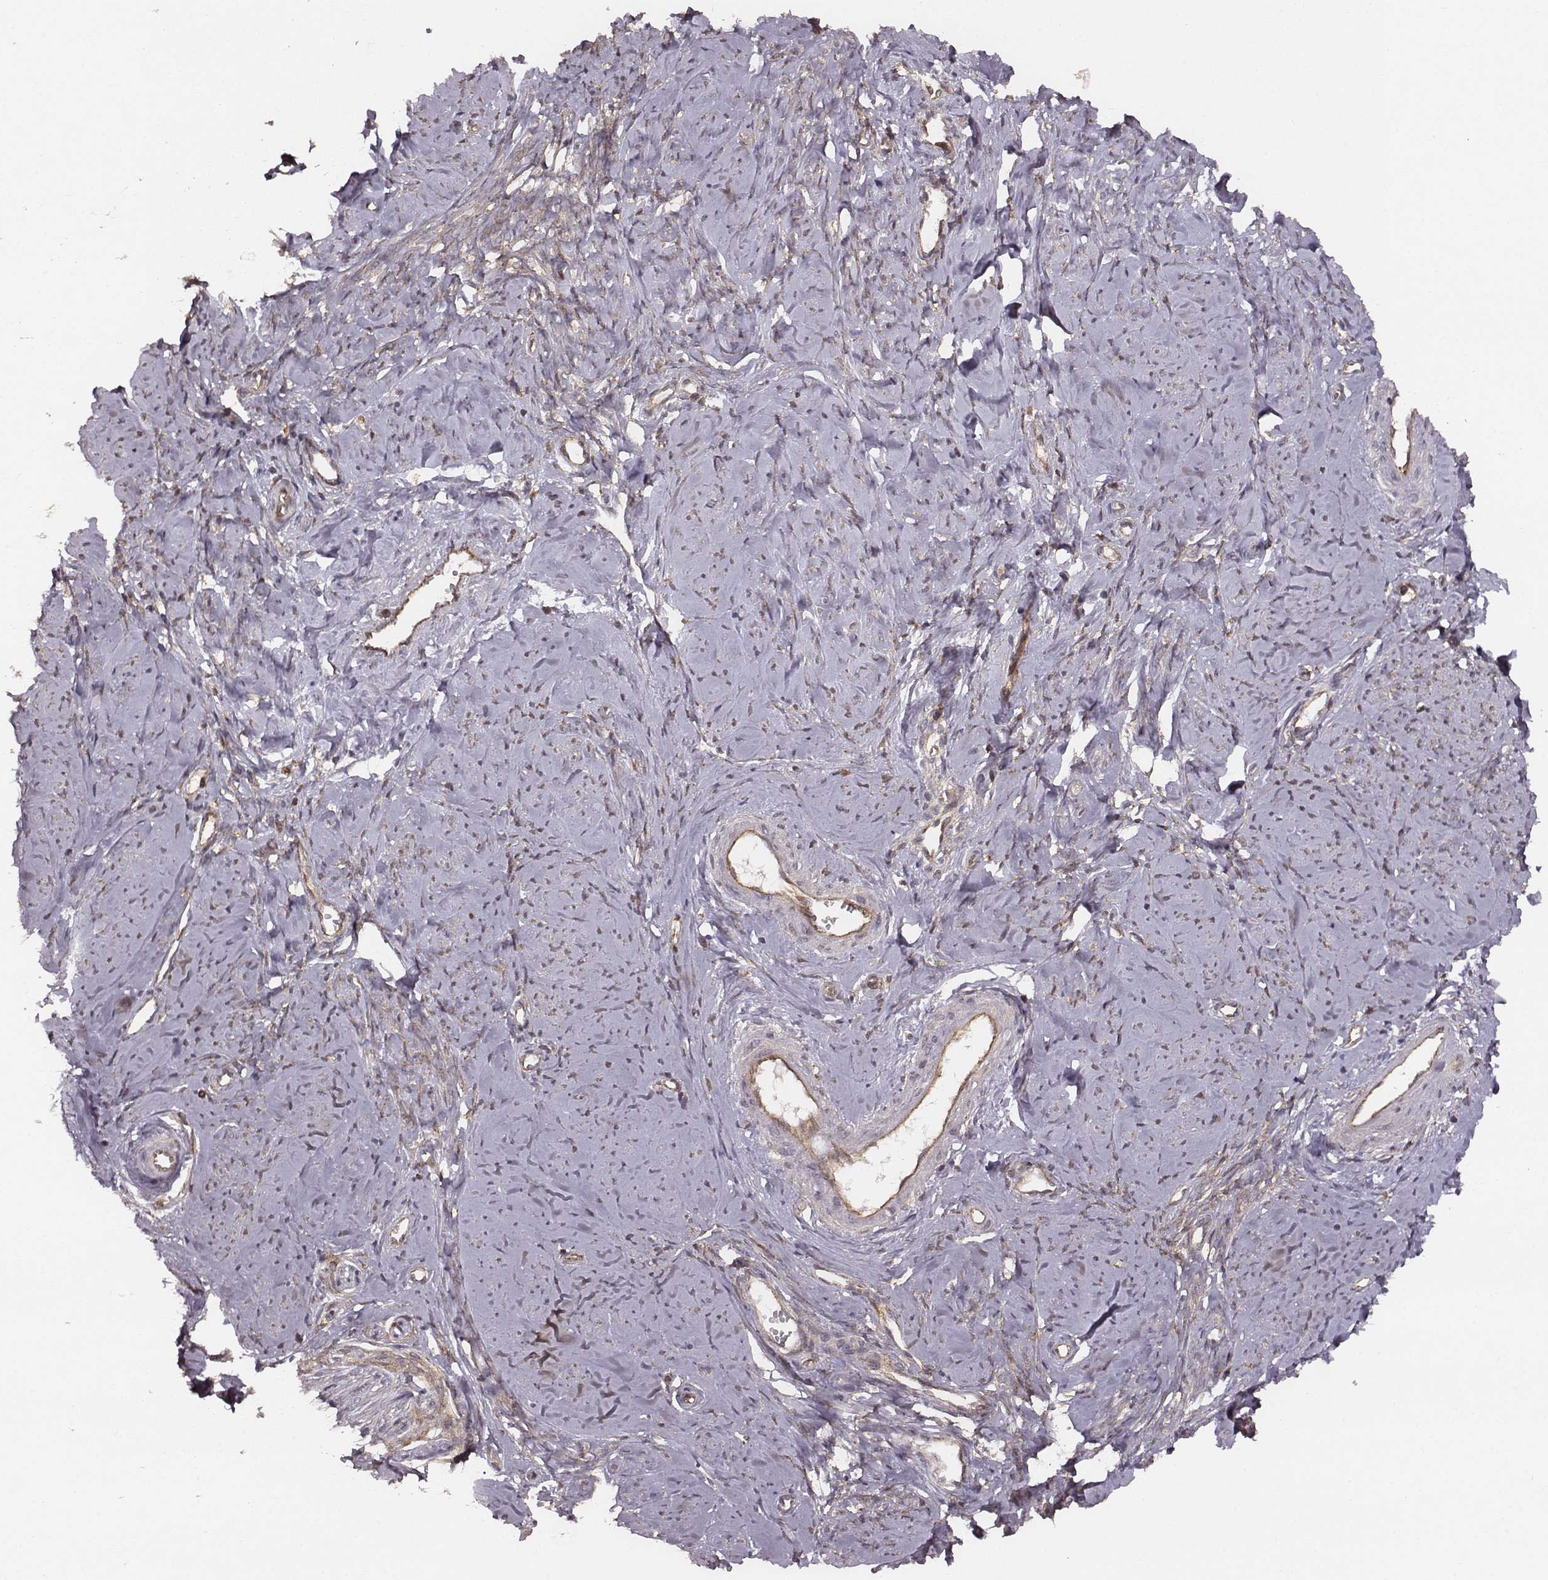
{"staining": {"intensity": "weak", "quantity": "<25%", "location": "cytoplasmic/membranous"}, "tissue": "smooth muscle", "cell_type": "Smooth muscle cells", "image_type": "normal", "snomed": [{"axis": "morphology", "description": "Normal tissue, NOS"}, {"axis": "topography", "description": "Smooth muscle"}], "caption": "An immunohistochemistry (IHC) histopathology image of normal smooth muscle is shown. There is no staining in smooth muscle cells of smooth muscle. (DAB immunohistochemistry with hematoxylin counter stain).", "gene": "VPS26A", "patient": {"sex": "female", "age": 48}}